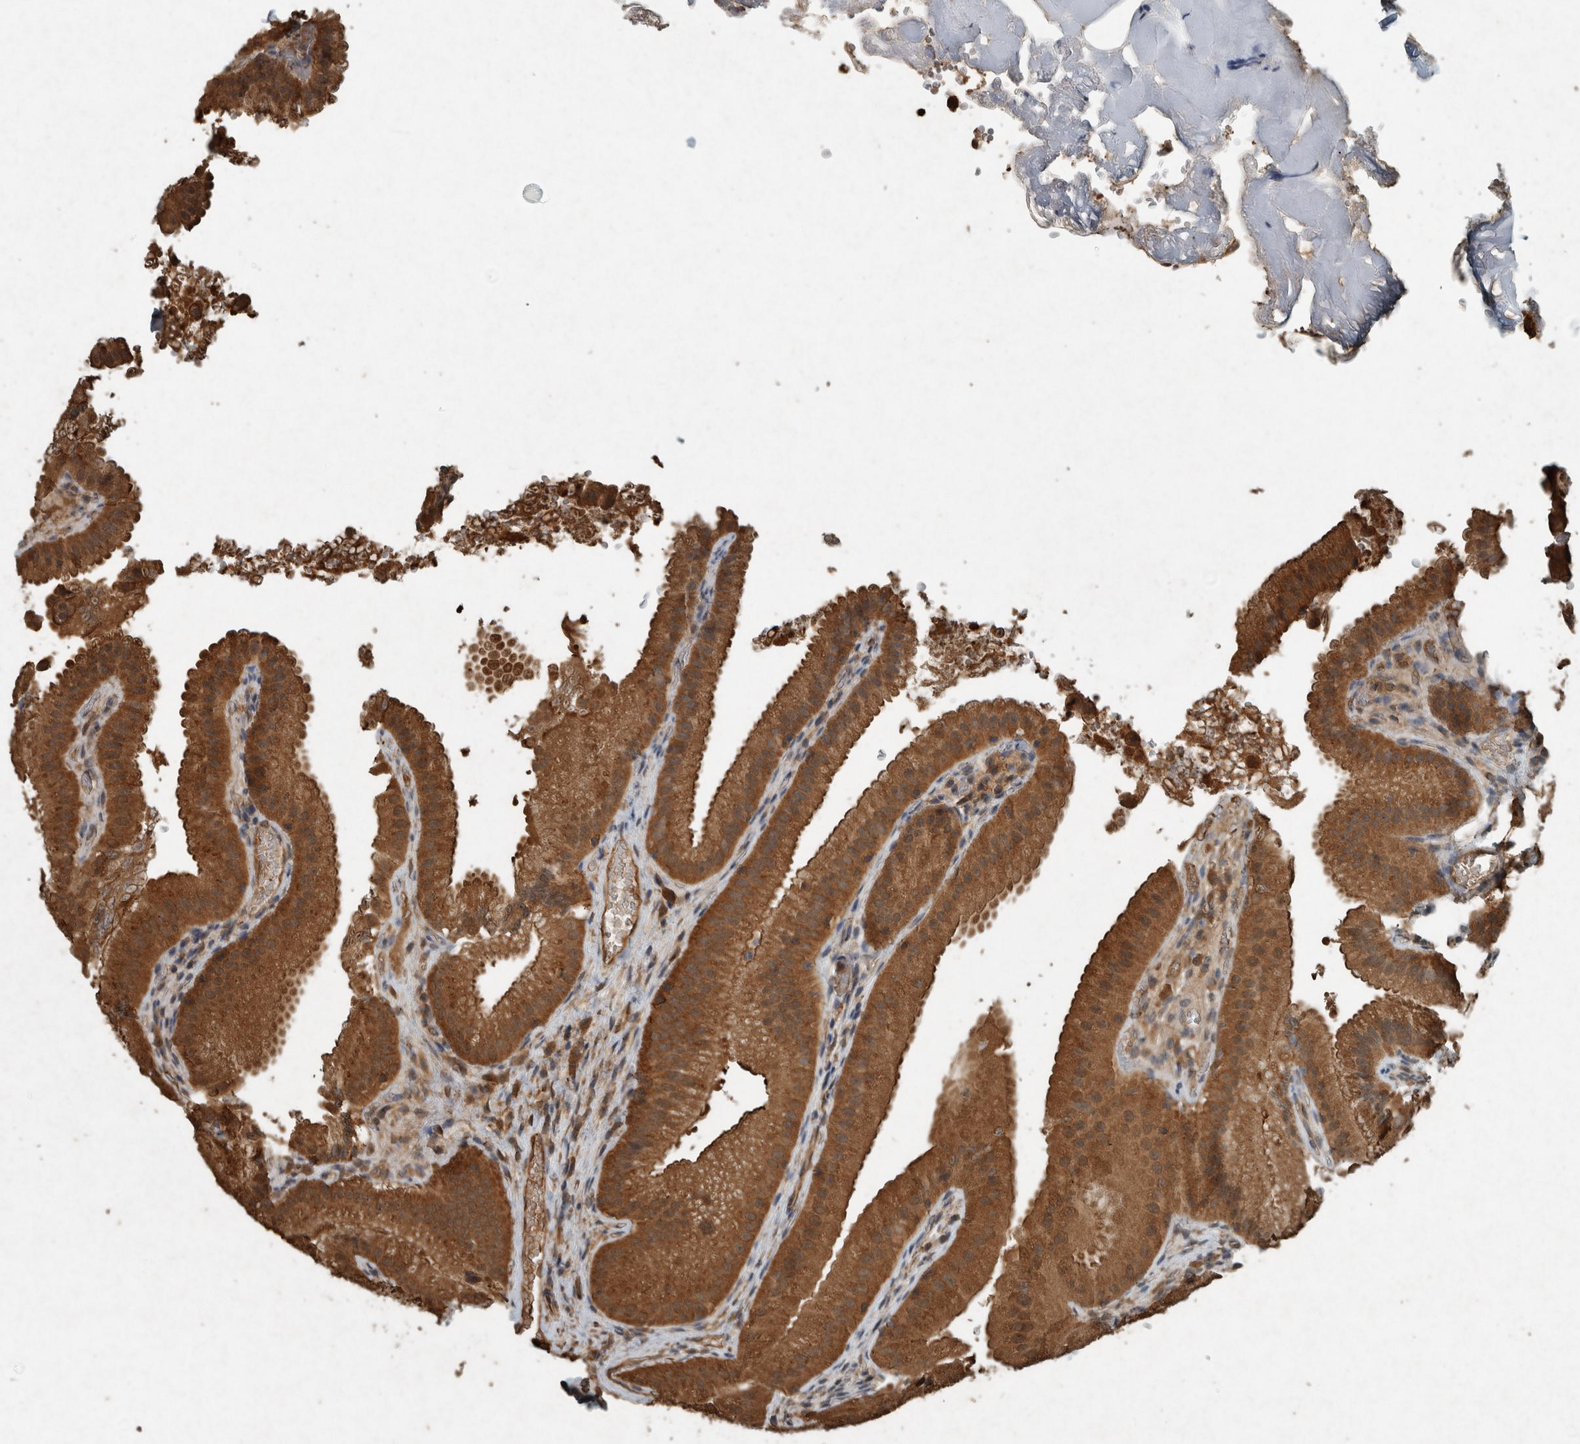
{"staining": {"intensity": "strong", "quantity": ">75%", "location": "cytoplasmic/membranous"}, "tissue": "gallbladder", "cell_type": "Glandular cells", "image_type": "normal", "snomed": [{"axis": "morphology", "description": "Normal tissue, NOS"}, {"axis": "topography", "description": "Gallbladder"}], "caption": "Human gallbladder stained with a brown dye demonstrates strong cytoplasmic/membranous positive staining in approximately >75% of glandular cells.", "gene": "ARHGEF12", "patient": {"sex": "female", "age": 30}}